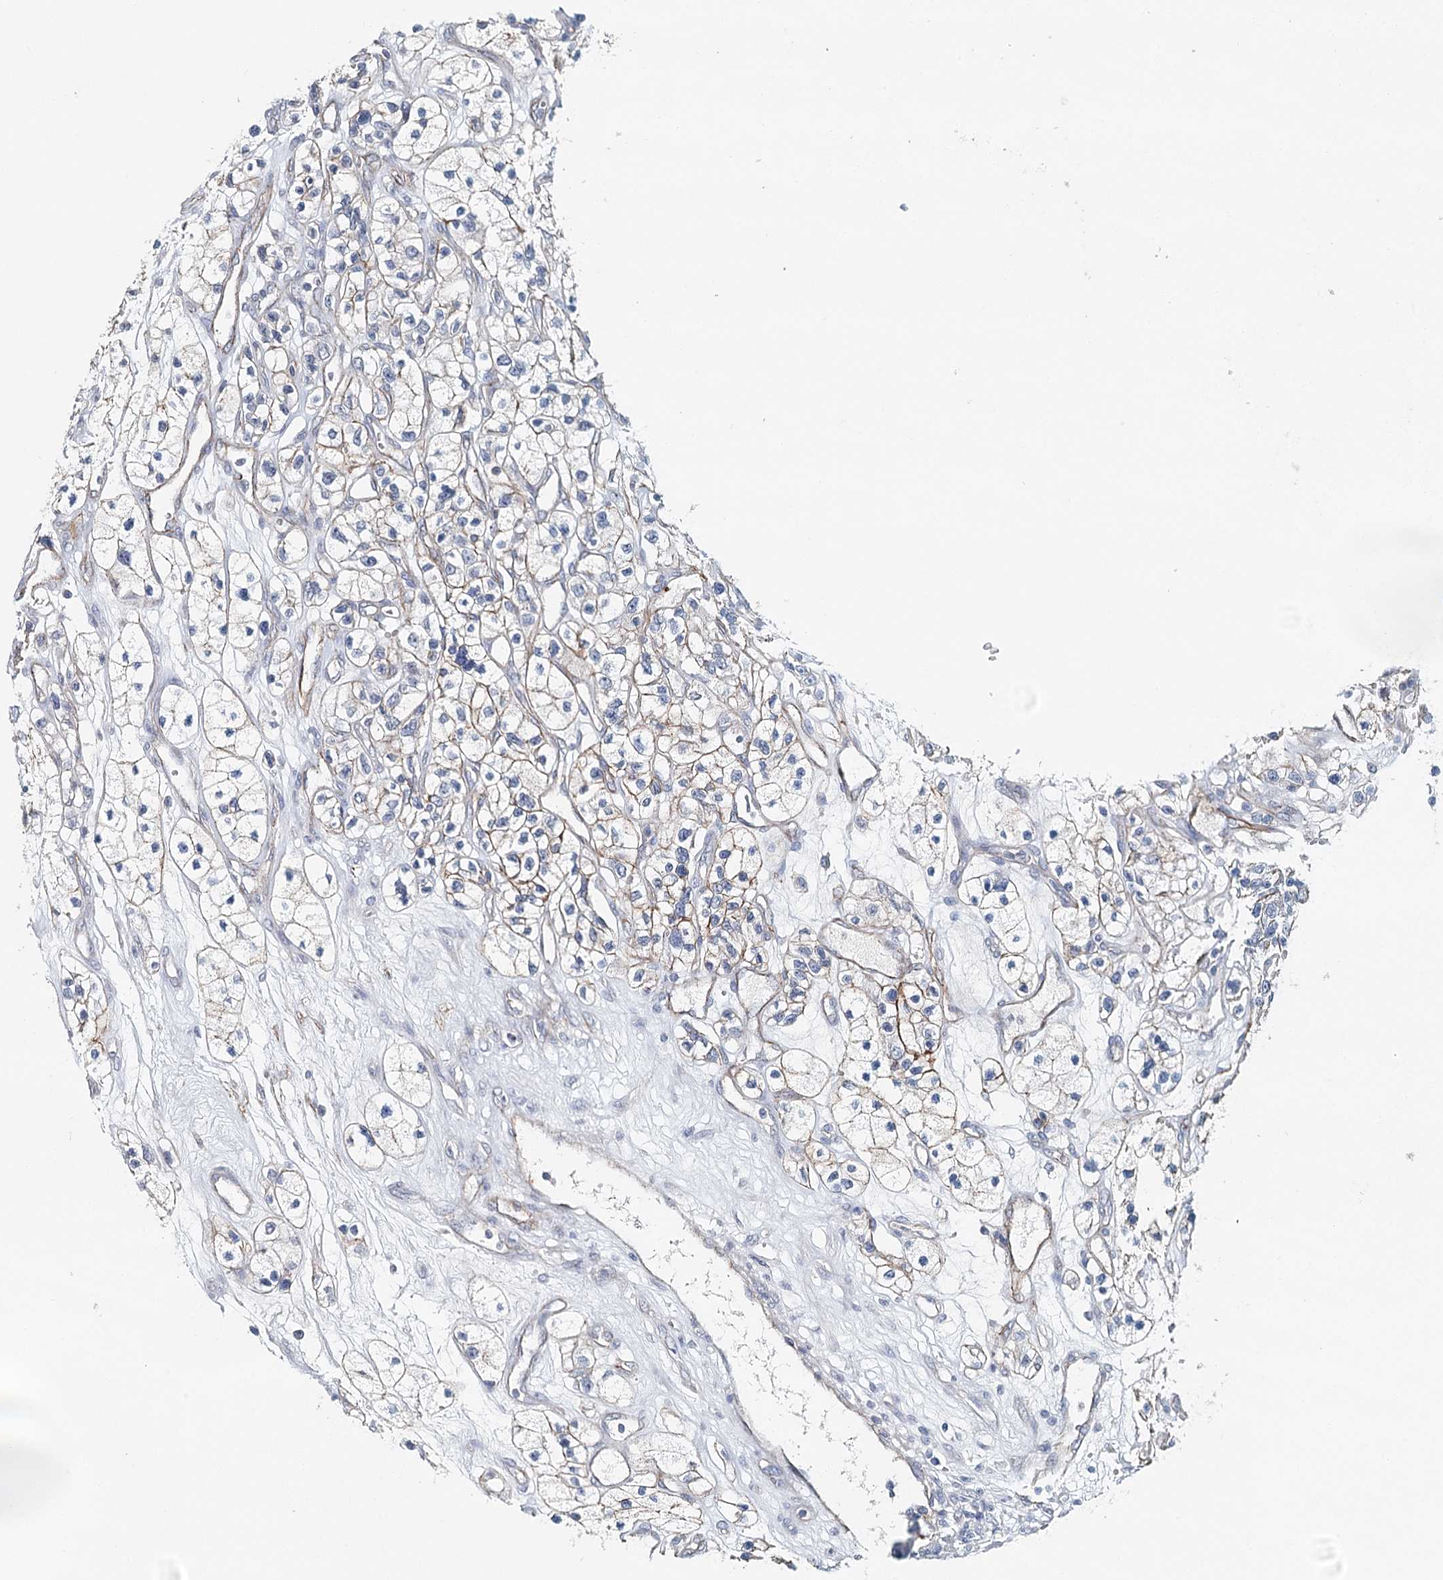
{"staining": {"intensity": "moderate", "quantity": "<25%", "location": "cytoplasmic/membranous"}, "tissue": "renal cancer", "cell_type": "Tumor cells", "image_type": "cancer", "snomed": [{"axis": "morphology", "description": "Adenocarcinoma, NOS"}, {"axis": "topography", "description": "Kidney"}], "caption": "Approximately <25% of tumor cells in adenocarcinoma (renal) exhibit moderate cytoplasmic/membranous protein positivity as visualized by brown immunohistochemical staining.", "gene": "SYNPO", "patient": {"sex": "female", "age": 57}}